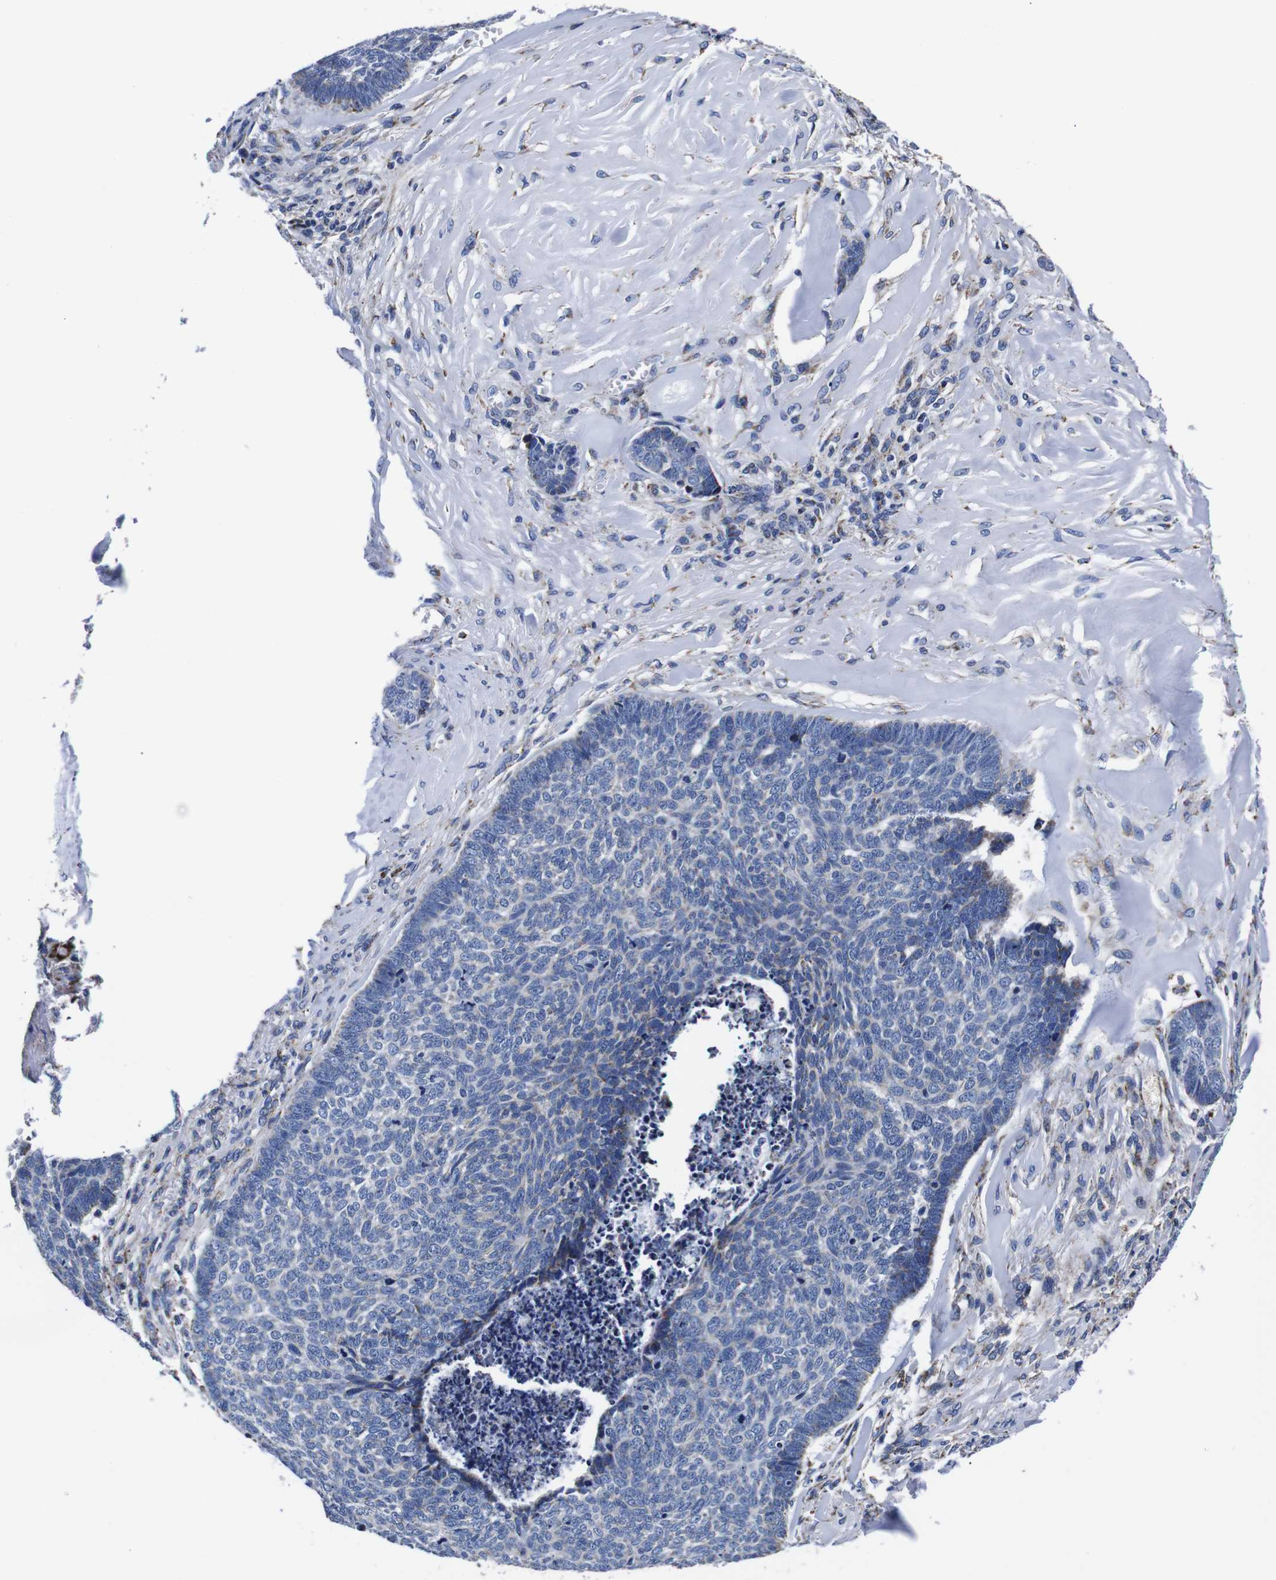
{"staining": {"intensity": "negative", "quantity": "none", "location": "none"}, "tissue": "skin cancer", "cell_type": "Tumor cells", "image_type": "cancer", "snomed": [{"axis": "morphology", "description": "Basal cell carcinoma"}, {"axis": "topography", "description": "Skin"}], "caption": "Tumor cells show no significant positivity in basal cell carcinoma (skin).", "gene": "FKBP9", "patient": {"sex": "male", "age": 84}}